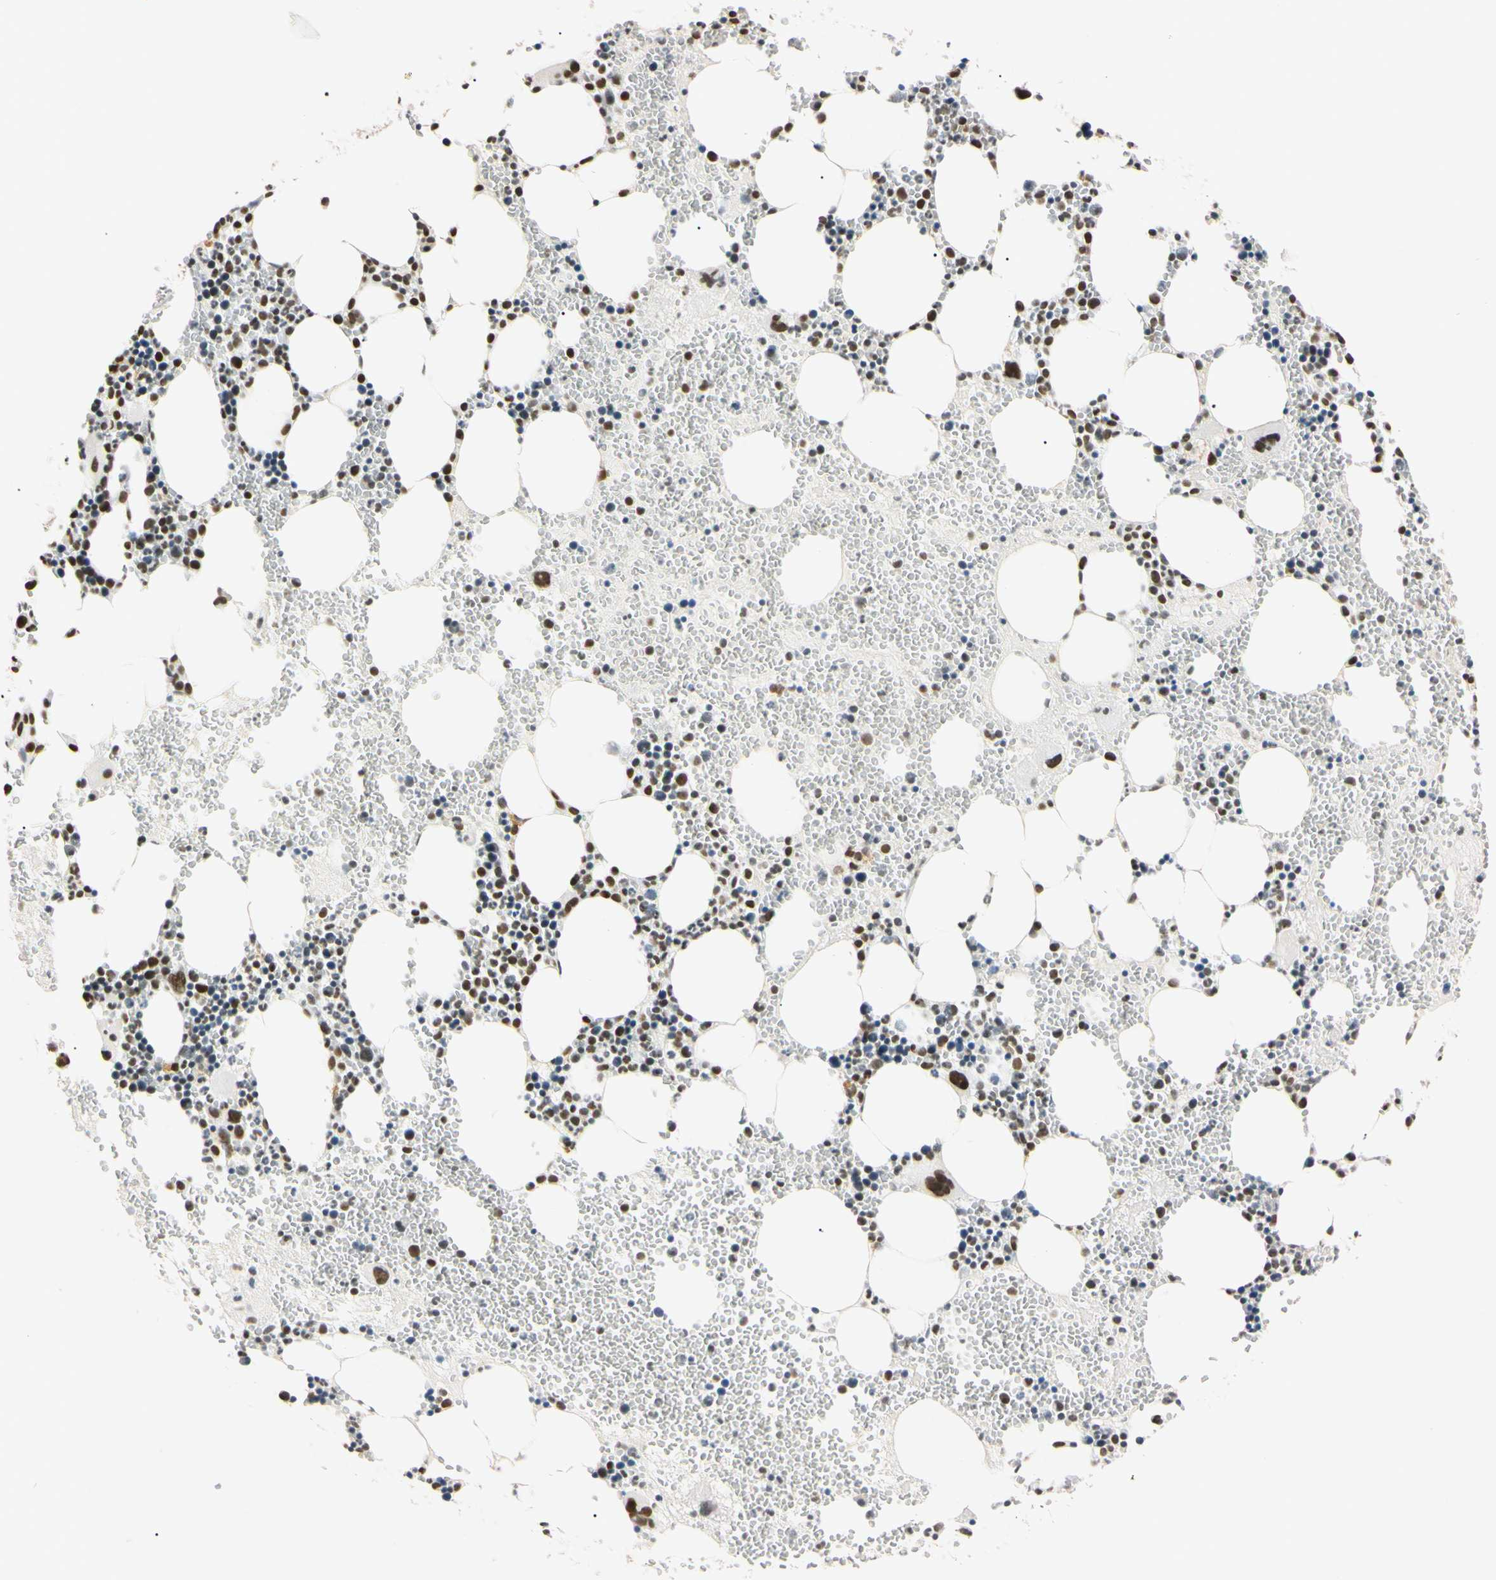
{"staining": {"intensity": "strong", "quantity": ">75%", "location": "nuclear"}, "tissue": "bone marrow", "cell_type": "Hematopoietic cells", "image_type": "normal", "snomed": [{"axis": "morphology", "description": "Normal tissue, NOS"}, {"axis": "morphology", "description": "Inflammation, NOS"}, {"axis": "topography", "description": "Bone marrow"}], "caption": "A histopathology image of human bone marrow stained for a protein reveals strong nuclear brown staining in hematopoietic cells.", "gene": "SMARCA5", "patient": {"sex": "female", "age": 76}}